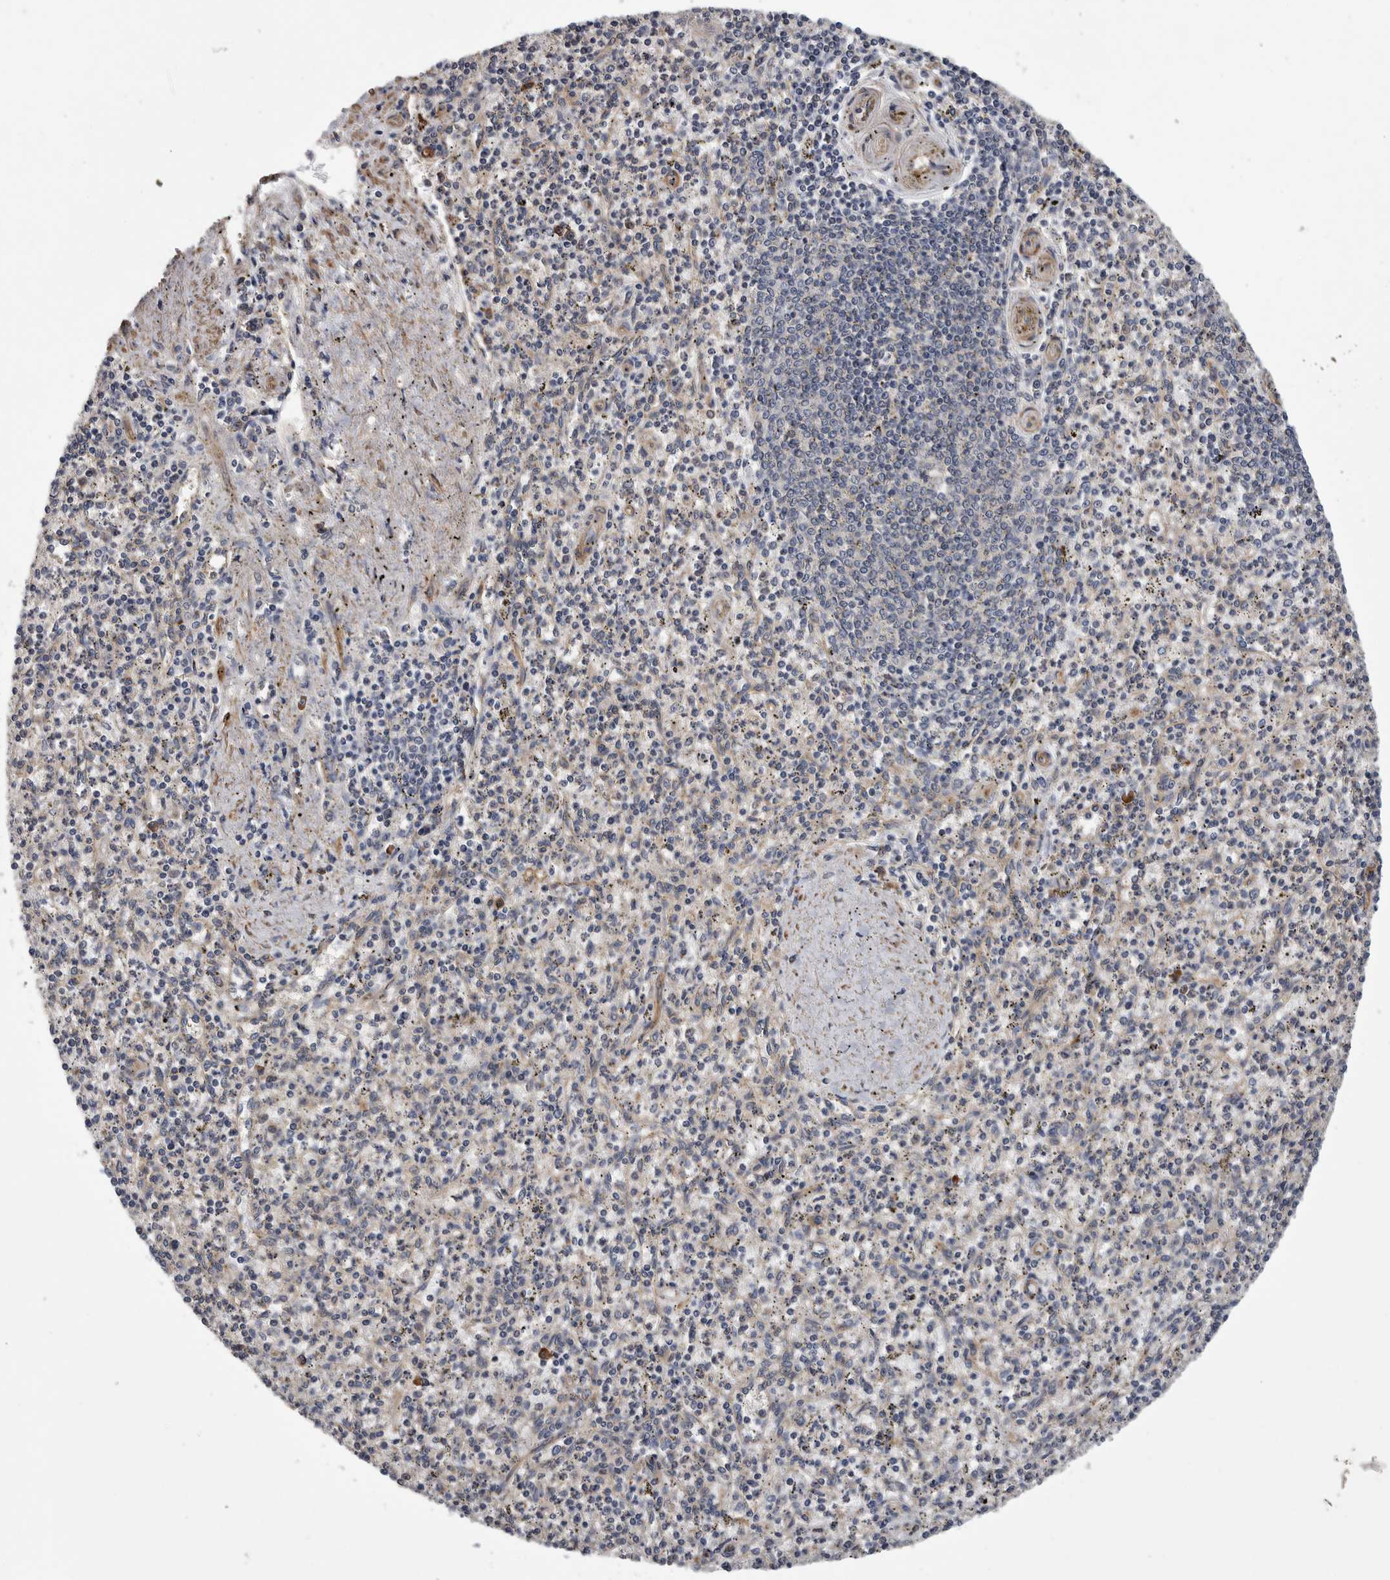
{"staining": {"intensity": "weak", "quantity": "<25%", "location": "cytoplasmic/membranous"}, "tissue": "spleen", "cell_type": "Cells in red pulp", "image_type": "normal", "snomed": [{"axis": "morphology", "description": "Normal tissue, NOS"}, {"axis": "topography", "description": "Spleen"}], "caption": "This is an immunohistochemistry (IHC) image of benign human spleen. There is no staining in cells in red pulp.", "gene": "OXR1", "patient": {"sex": "male", "age": 72}}